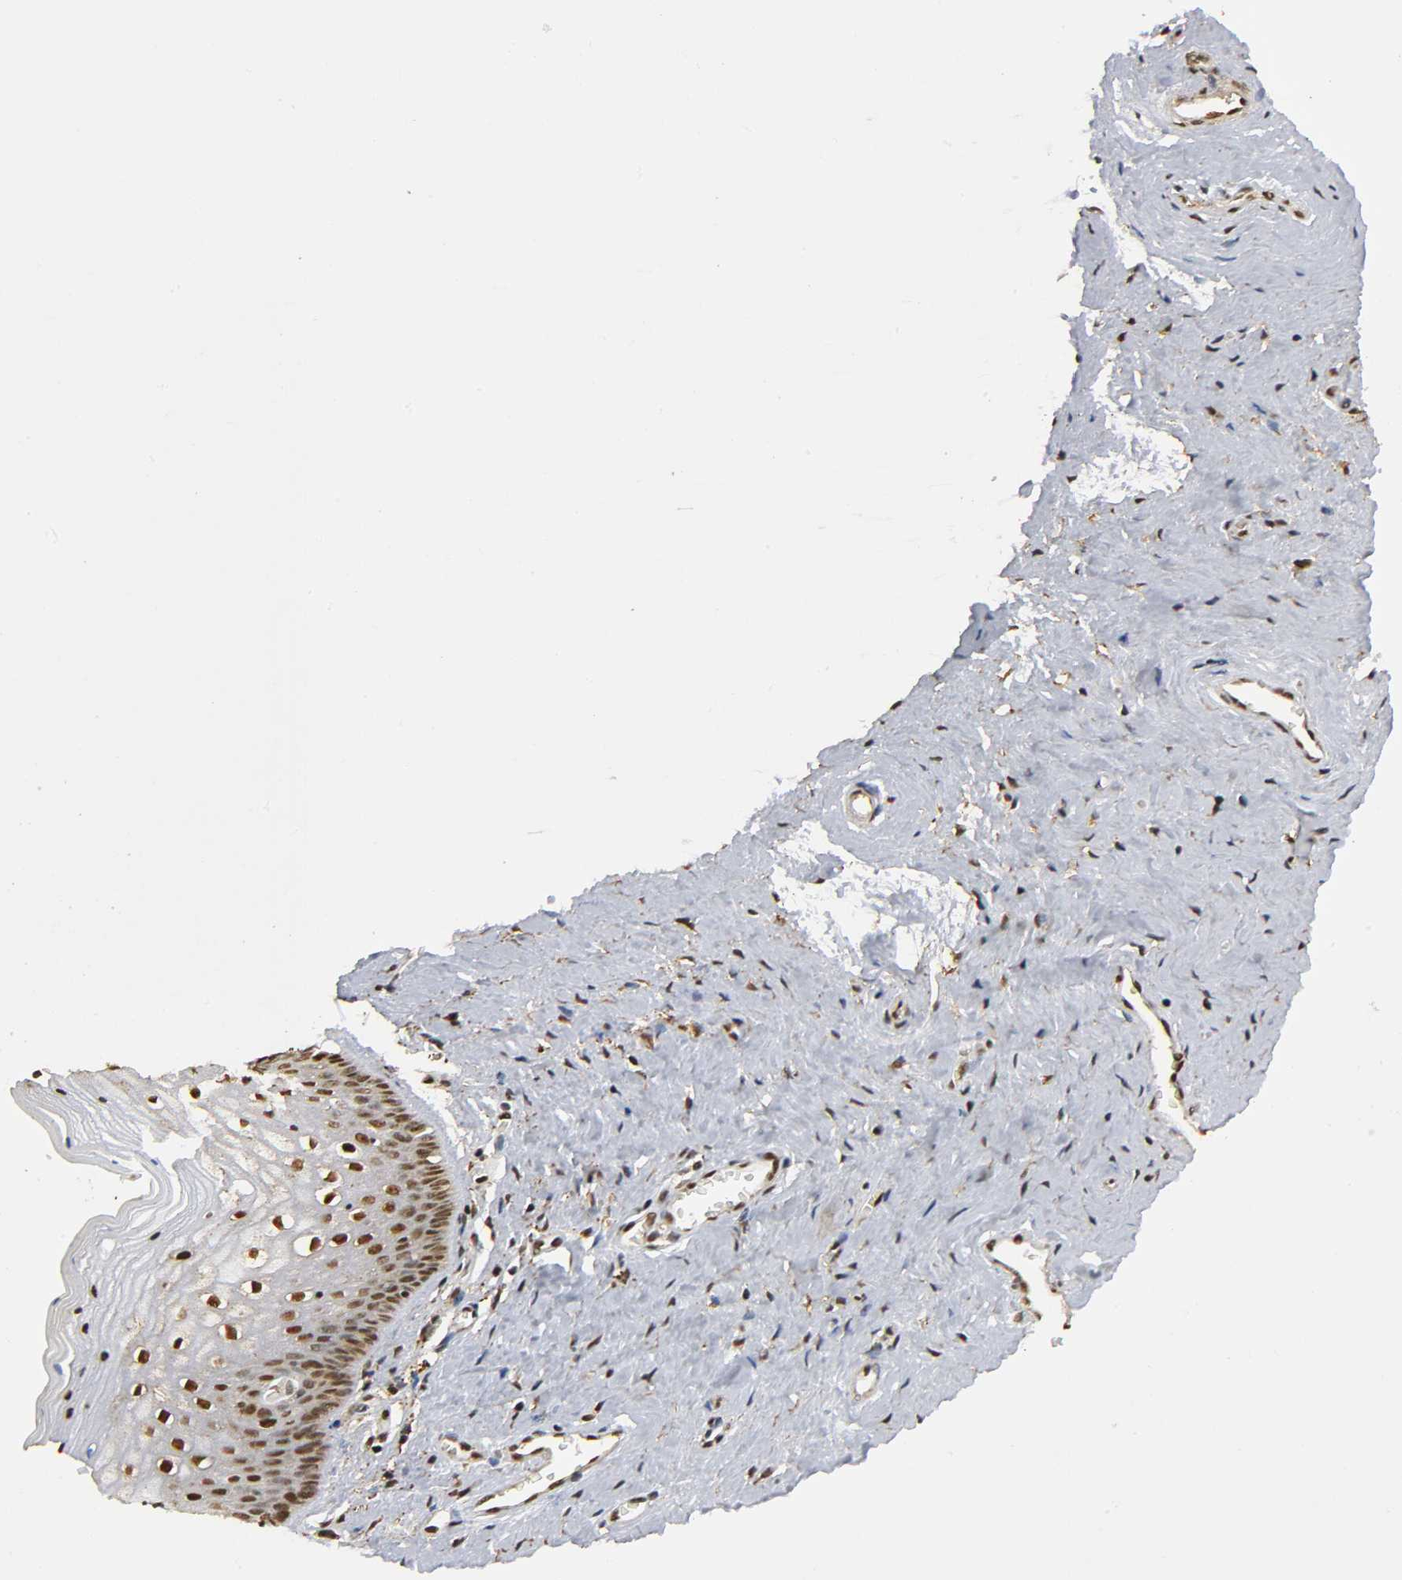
{"staining": {"intensity": "strong", "quantity": ">75%", "location": "nuclear"}, "tissue": "vagina", "cell_type": "Squamous epithelial cells", "image_type": "normal", "snomed": [{"axis": "morphology", "description": "Normal tissue, NOS"}, {"axis": "topography", "description": "Vagina"}], "caption": "Immunohistochemistry (IHC) (DAB (3,3'-diaminobenzidine)) staining of normal vagina demonstrates strong nuclear protein expression in approximately >75% of squamous epithelial cells.", "gene": "RNF122", "patient": {"sex": "female", "age": 46}}